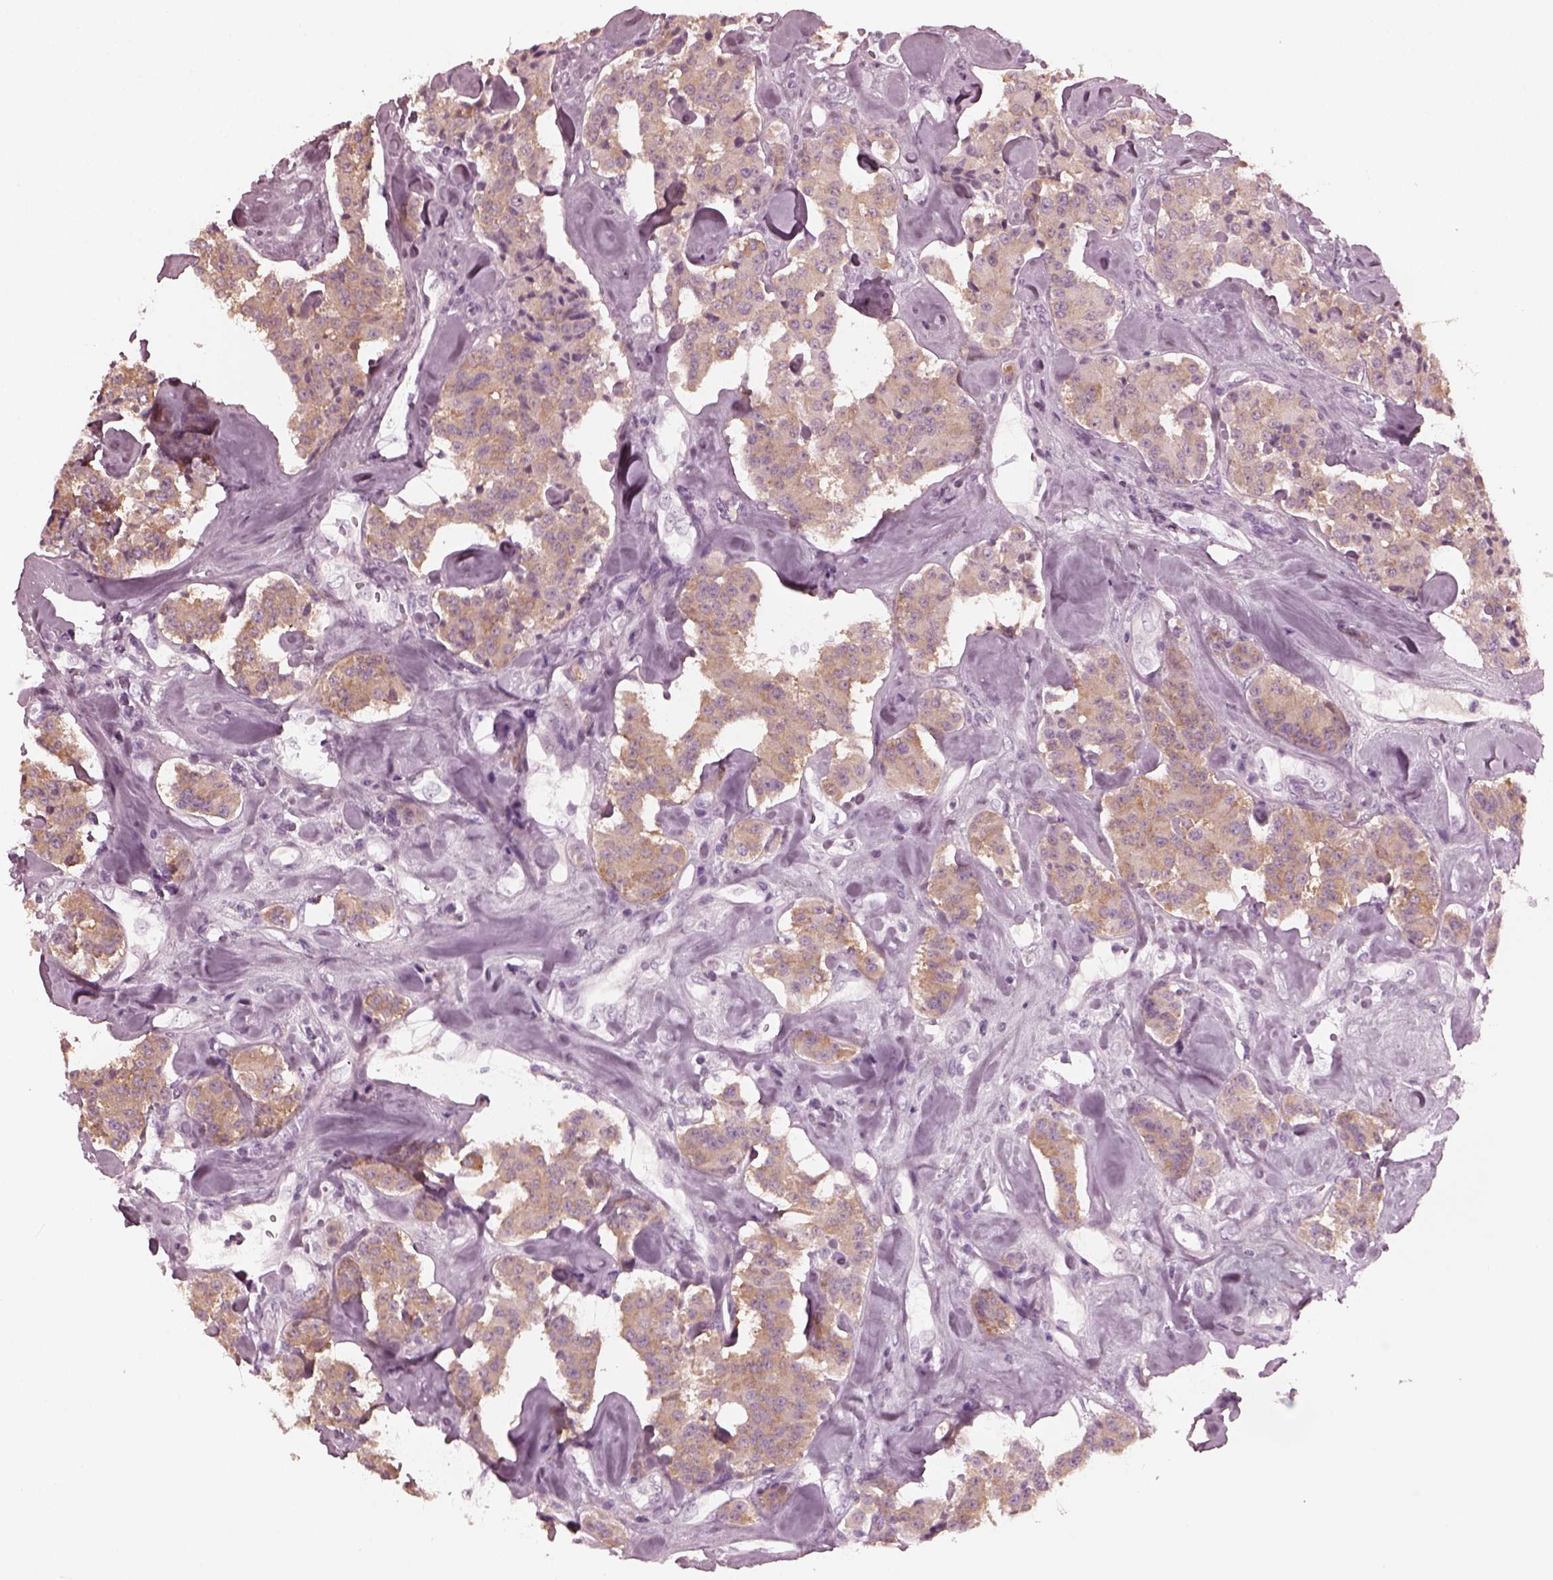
{"staining": {"intensity": "weak", "quantity": ">75%", "location": "cytoplasmic/membranous"}, "tissue": "carcinoid", "cell_type": "Tumor cells", "image_type": "cancer", "snomed": [{"axis": "morphology", "description": "Carcinoid, malignant, NOS"}, {"axis": "topography", "description": "Pancreas"}], "caption": "Immunohistochemistry image of neoplastic tissue: human carcinoid stained using immunohistochemistry reveals low levels of weak protein expression localized specifically in the cytoplasmic/membranous of tumor cells, appearing as a cytoplasmic/membranous brown color.", "gene": "GRM6", "patient": {"sex": "male", "age": 41}}